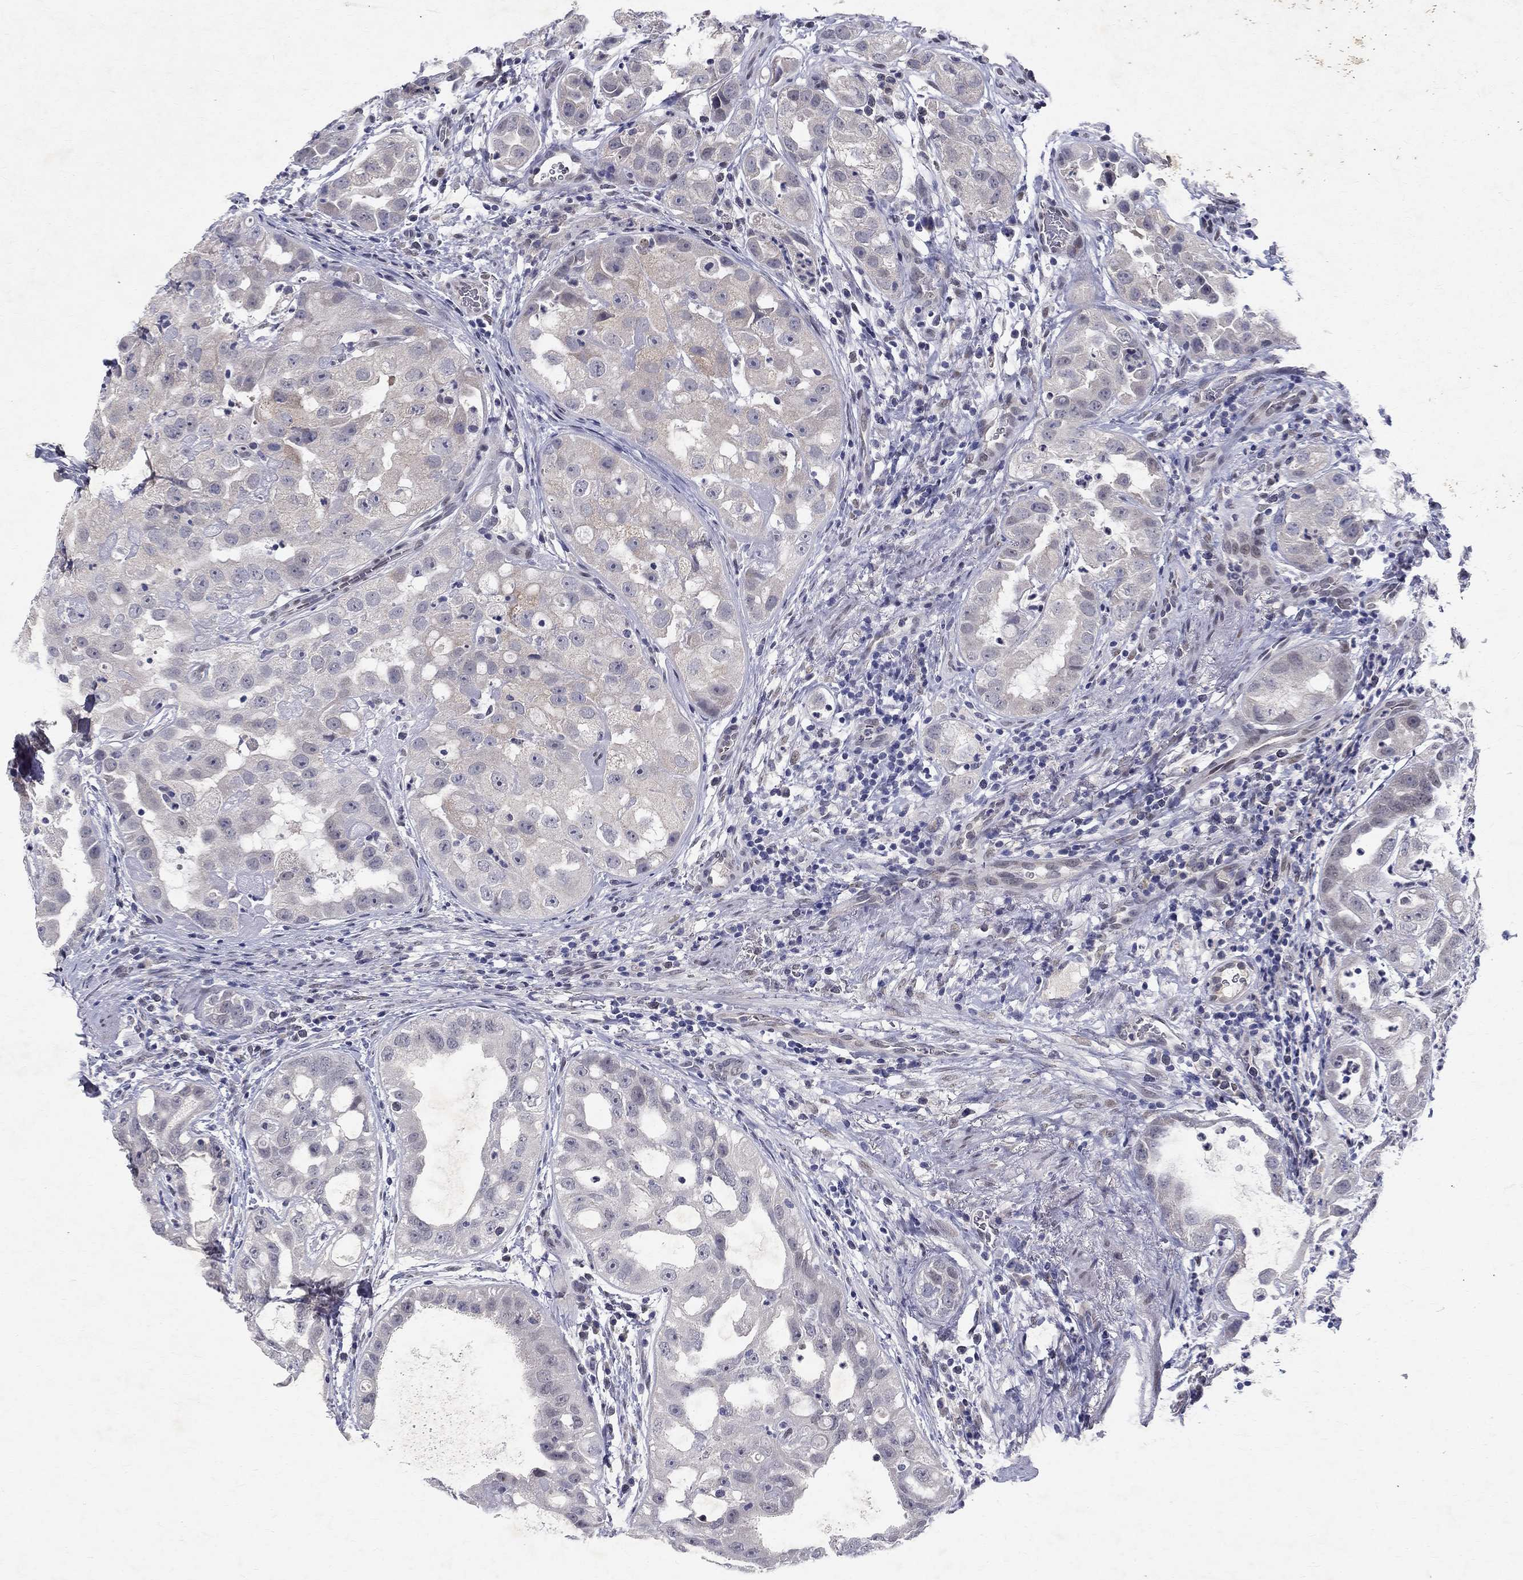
{"staining": {"intensity": "negative", "quantity": "none", "location": "none"}, "tissue": "urothelial cancer", "cell_type": "Tumor cells", "image_type": "cancer", "snomed": [{"axis": "morphology", "description": "Urothelial carcinoma, High grade"}, {"axis": "topography", "description": "Urinary bladder"}], "caption": "DAB immunohistochemical staining of urothelial cancer displays no significant expression in tumor cells.", "gene": "RBFOX1", "patient": {"sex": "female", "age": 41}}